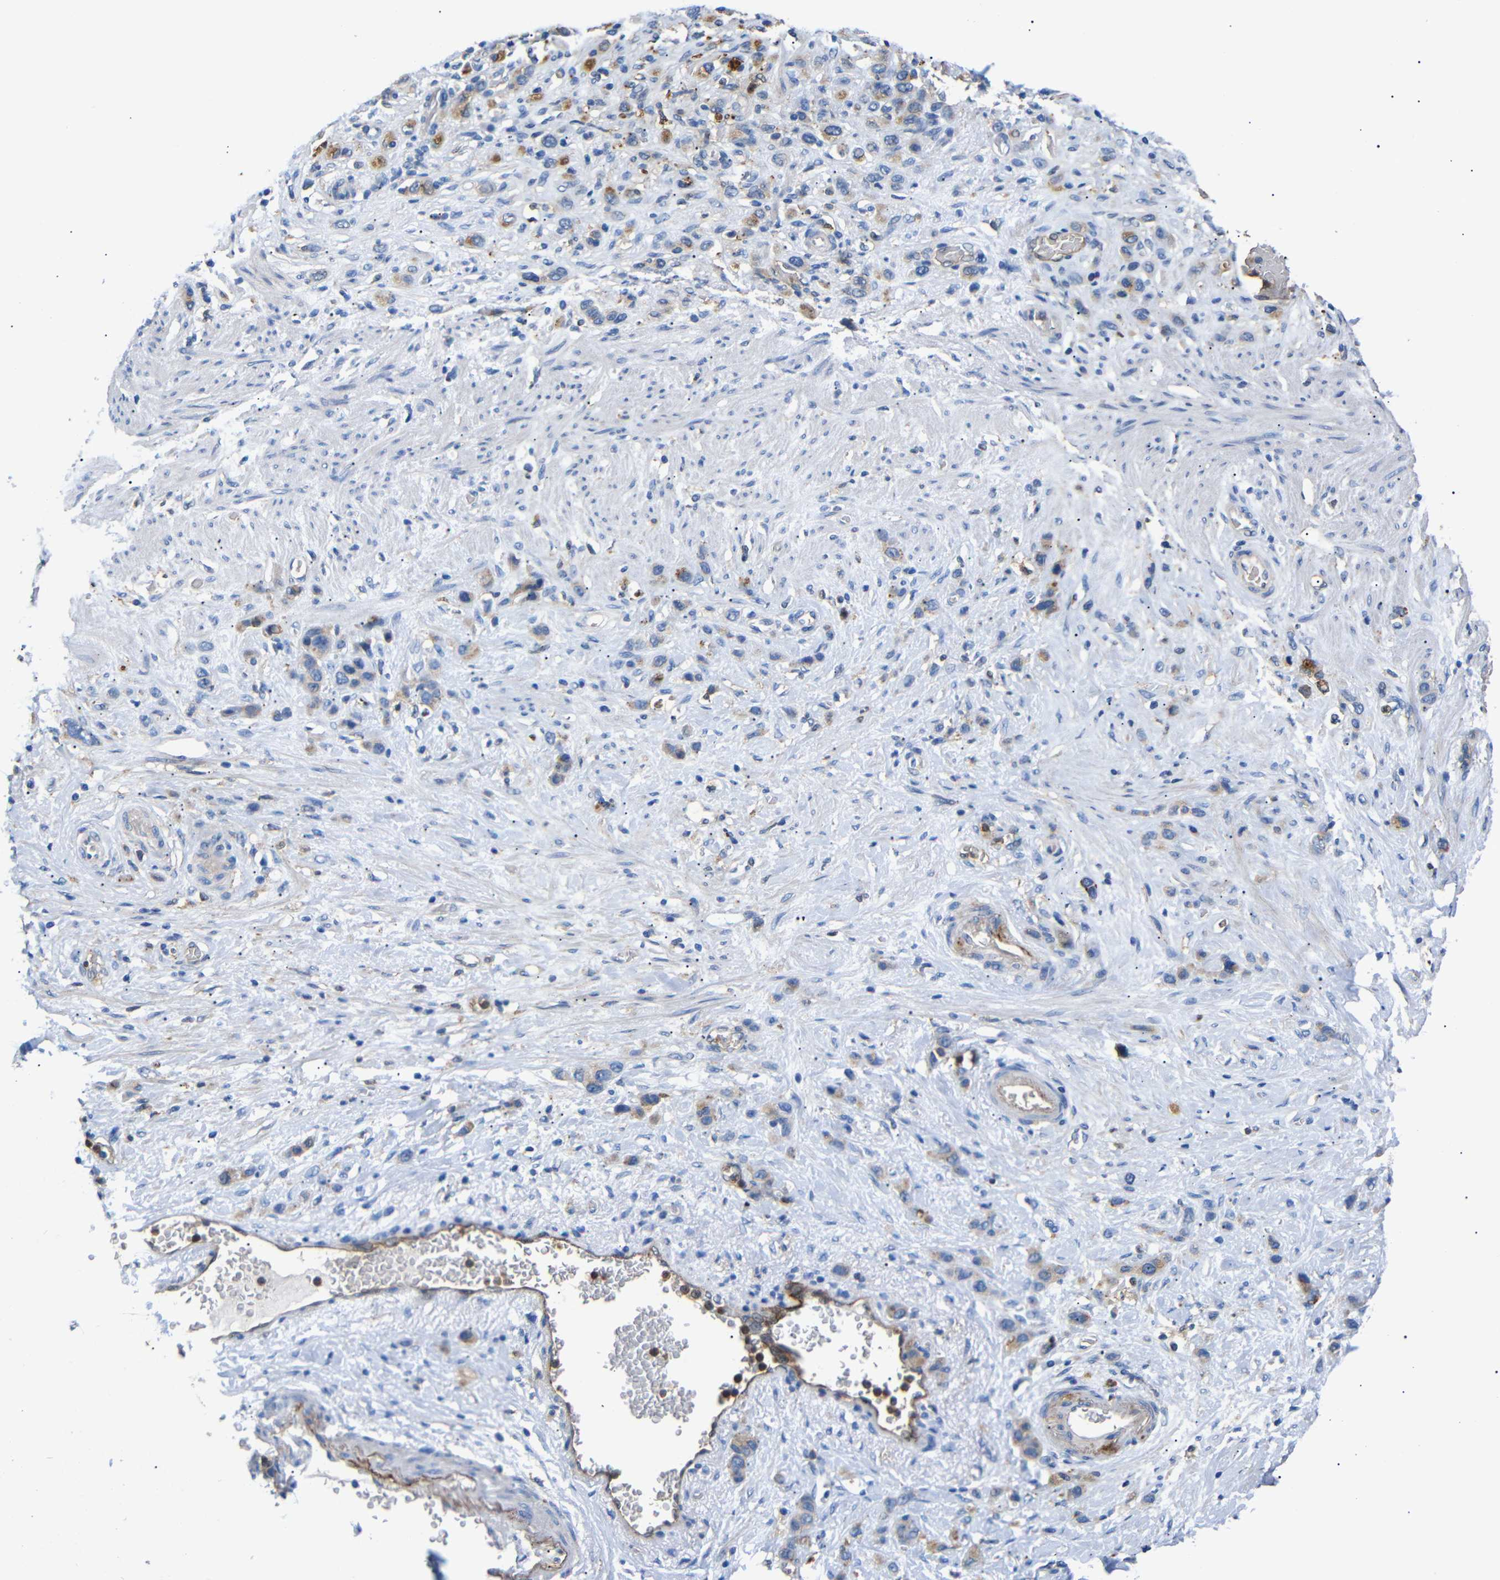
{"staining": {"intensity": "weak", "quantity": "25%-75%", "location": "cytoplasmic/membranous"}, "tissue": "stomach cancer", "cell_type": "Tumor cells", "image_type": "cancer", "snomed": [{"axis": "morphology", "description": "Adenocarcinoma, NOS"}, {"axis": "morphology", "description": "Adenocarcinoma, High grade"}, {"axis": "topography", "description": "Stomach, upper"}, {"axis": "topography", "description": "Stomach, lower"}], "caption": "Tumor cells reveal low levels of weak cytoplasmic/membranous positivity in approximately 25%-75% of cells in human stomach cancer (high-grade adenocarcinoma).", "gene": "SDCBP", "patient": {"sex": "female", "age": 65}}